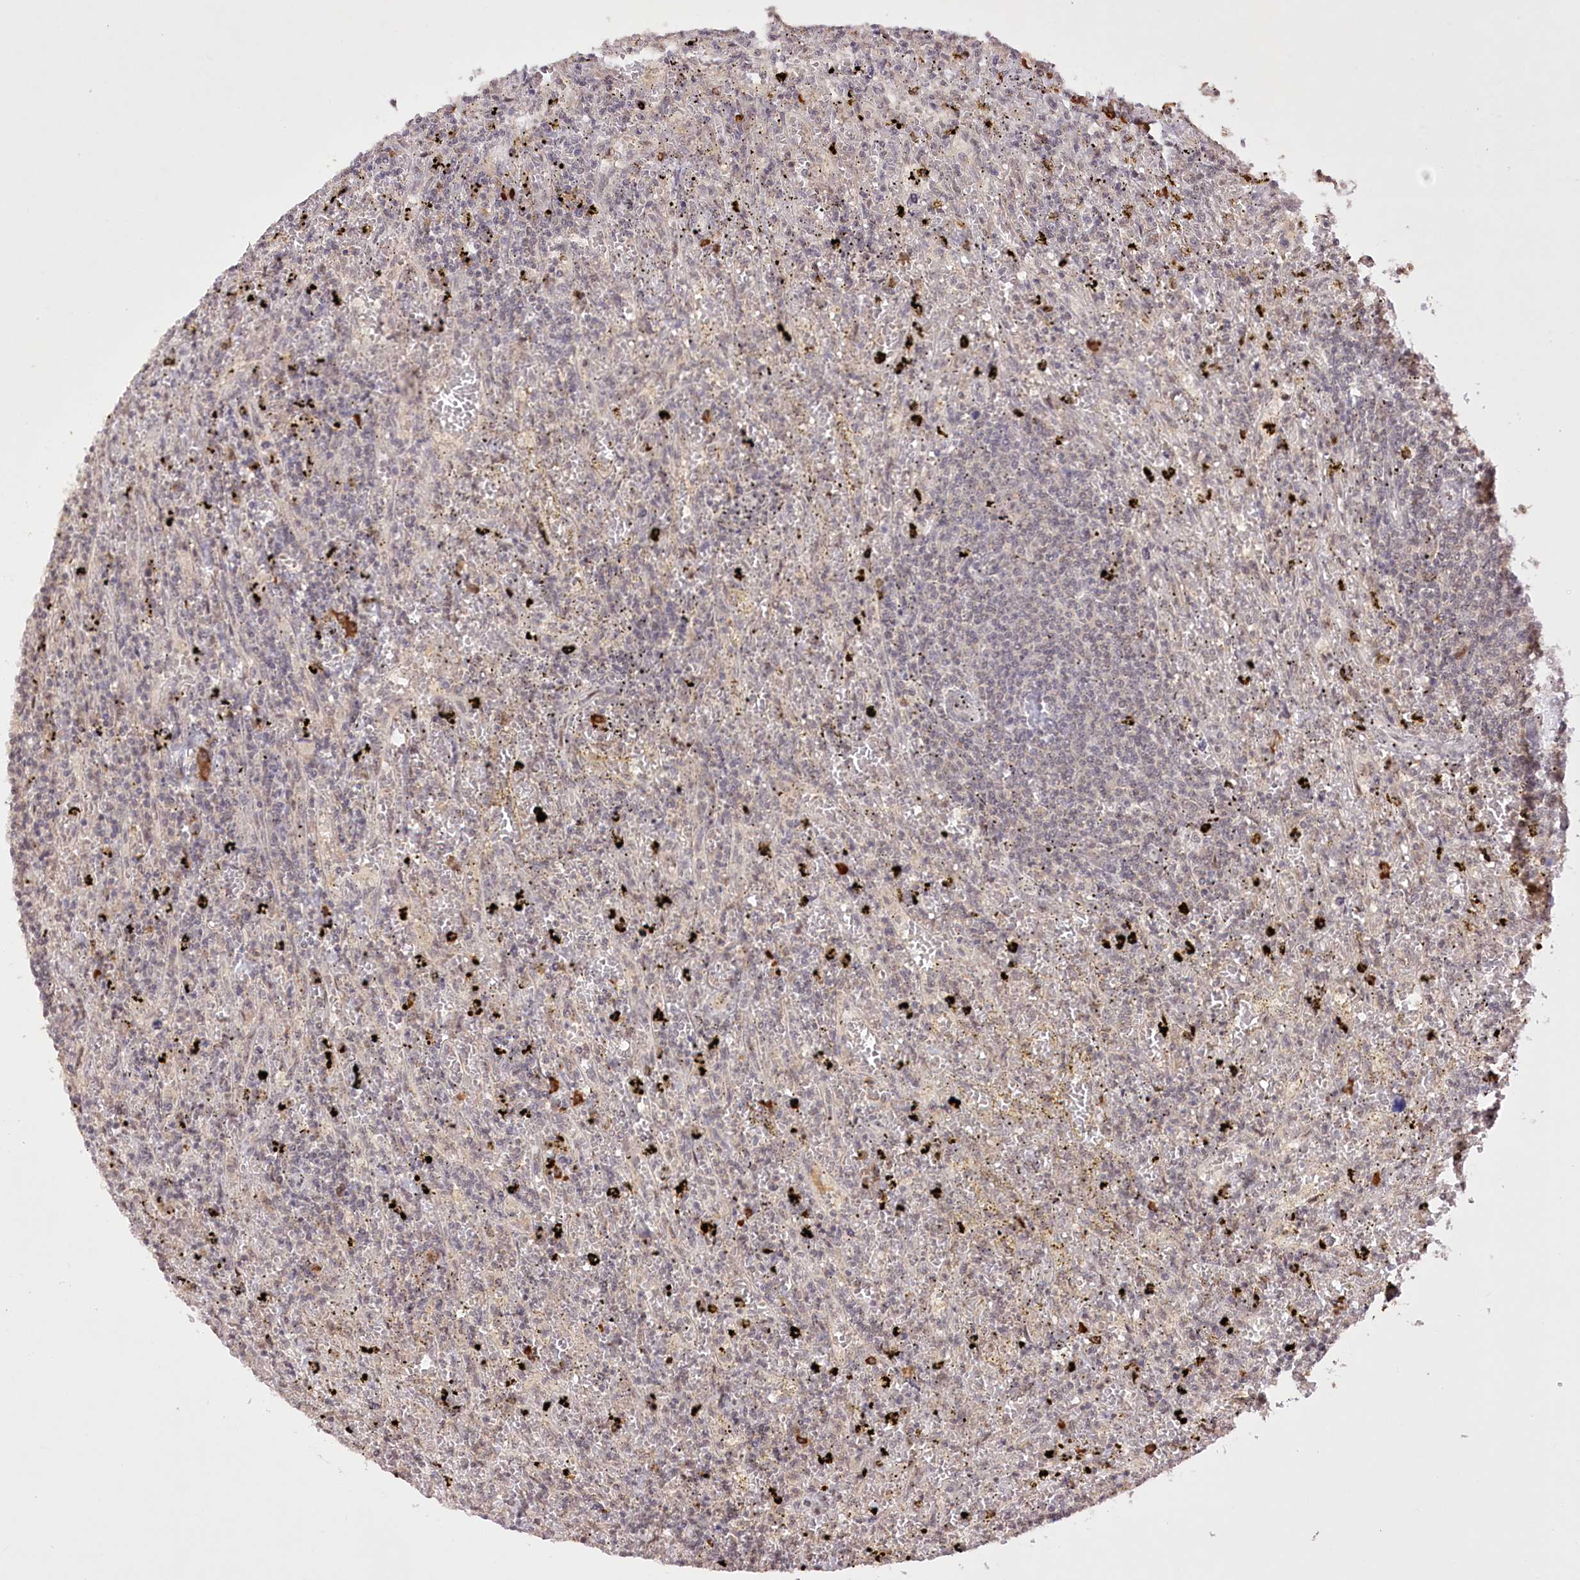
{"staining": {"intensity": "negative", "quantity": "none", "location": "none"}, "tissue": "lymphoma", "cell_type": "Tumor cells", "image_type": "cancer", "snomed": [{"axis": "morphology", "description": "Malignant lymphoma, non-Hodgkin's type, Low grade"}, {"axis": "topography", "description": "Spleen"}], "caption": "Image shows no protein positivity in tumor cells of malignant lymphoma, non-Hodgkin's type (low-grade) tissue. Brightfield microscopy of IHC stained with DAB (brown) and hematoxylin (blue), captured at high magnification.", "gene": "PYROXD1", "patient": {"sex": "male", "age": 76}}